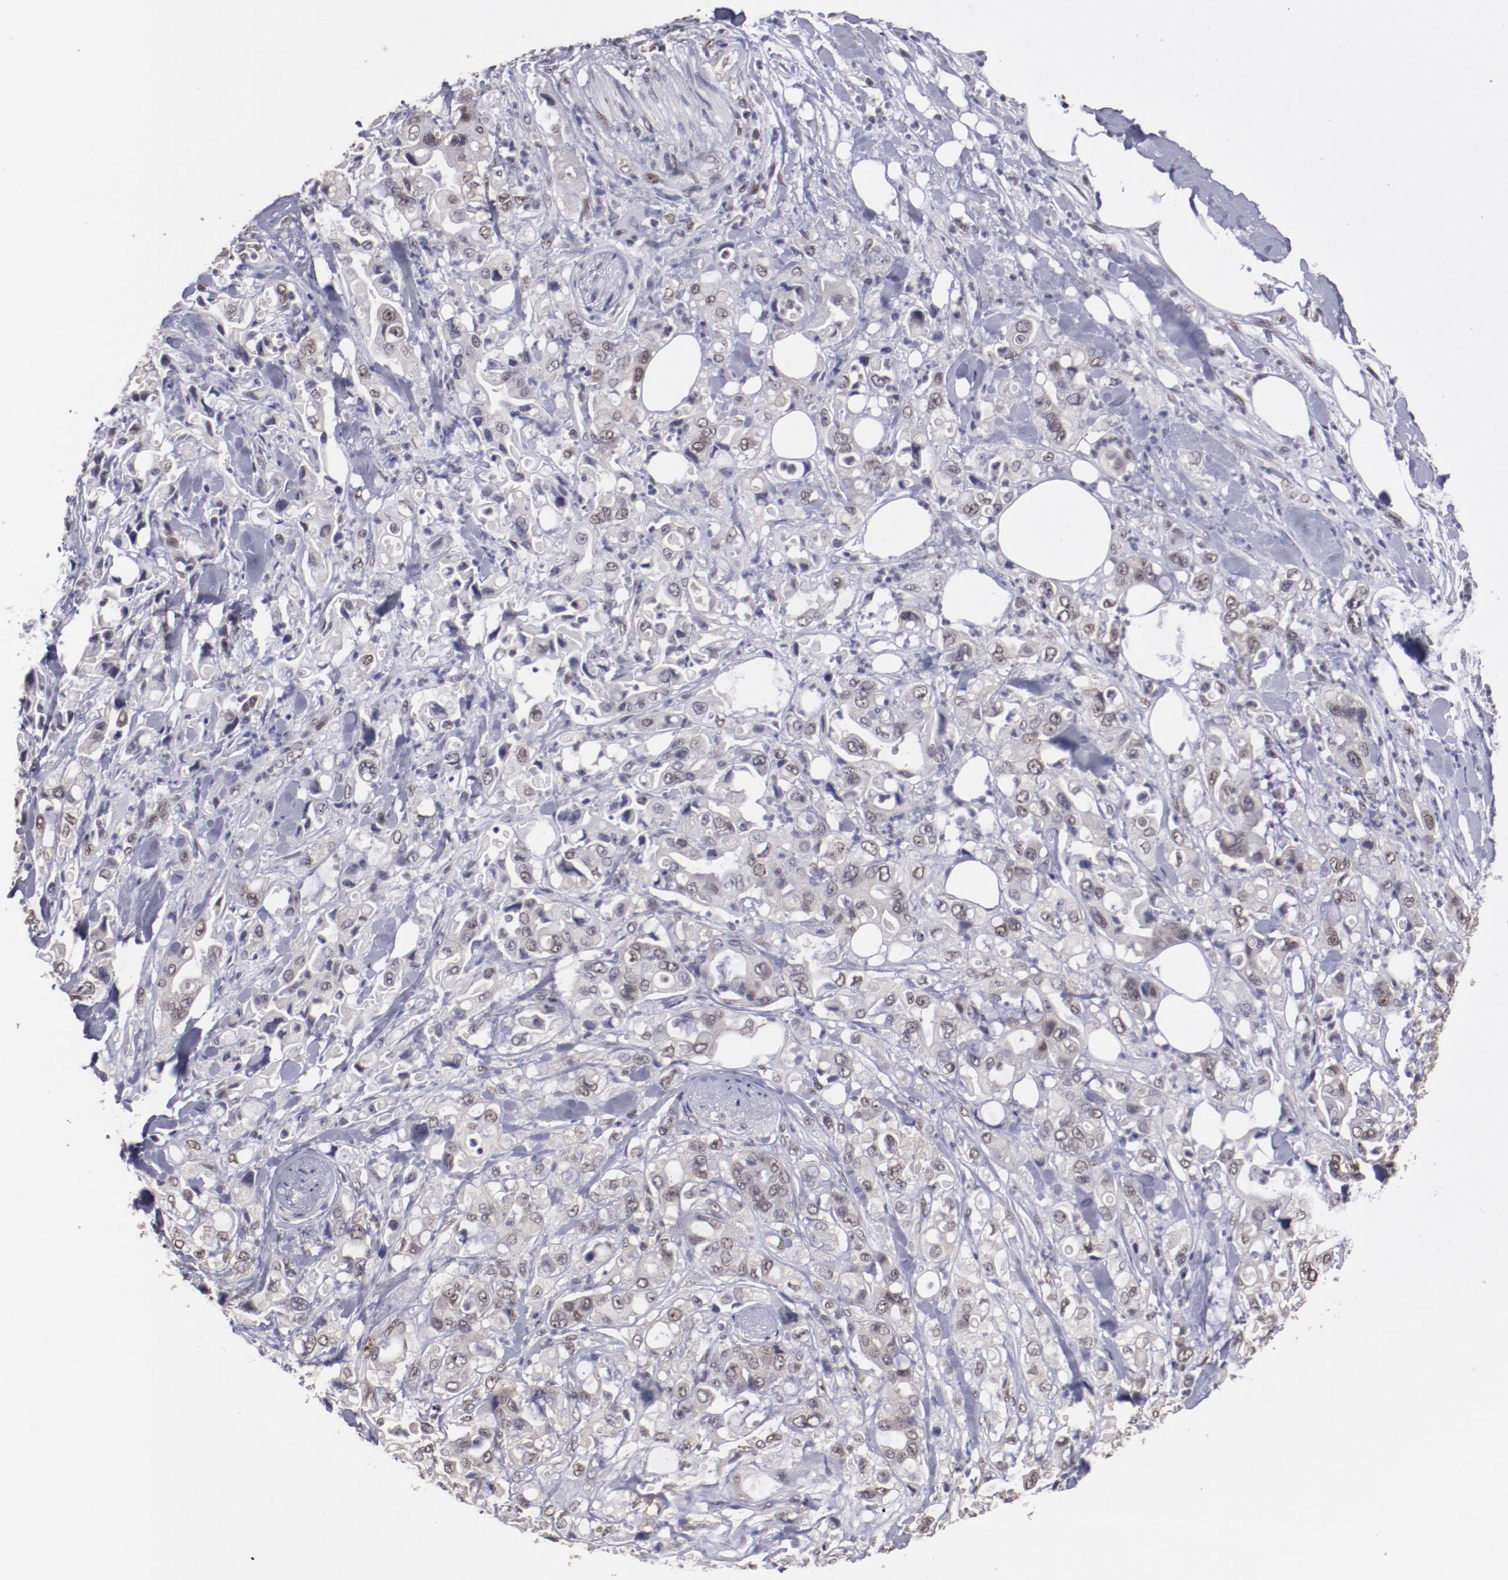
{"staining": {"intensity": "weak", "quantity": "<25%", "location": "nuclear"}, "tissue": "pancreatic cancer", "cell_type": "Tumor cells", "image_type": "cancer", "snomed": [{"axis": "morphology", "description": "Adenocarcinoma, NOS"}, {"axis": "topography", "description": "Pancreas"}], "caption": "Tumor cells are negative for brown protein staining in pancreatic cancer. (Stains: DAB immunohistochemistry with hematoxylin counter stain, Microscopy: brightfield microscopy at high magnification).", "gene": "ARNT", "patient": {"sex": "male", "age": 70}}